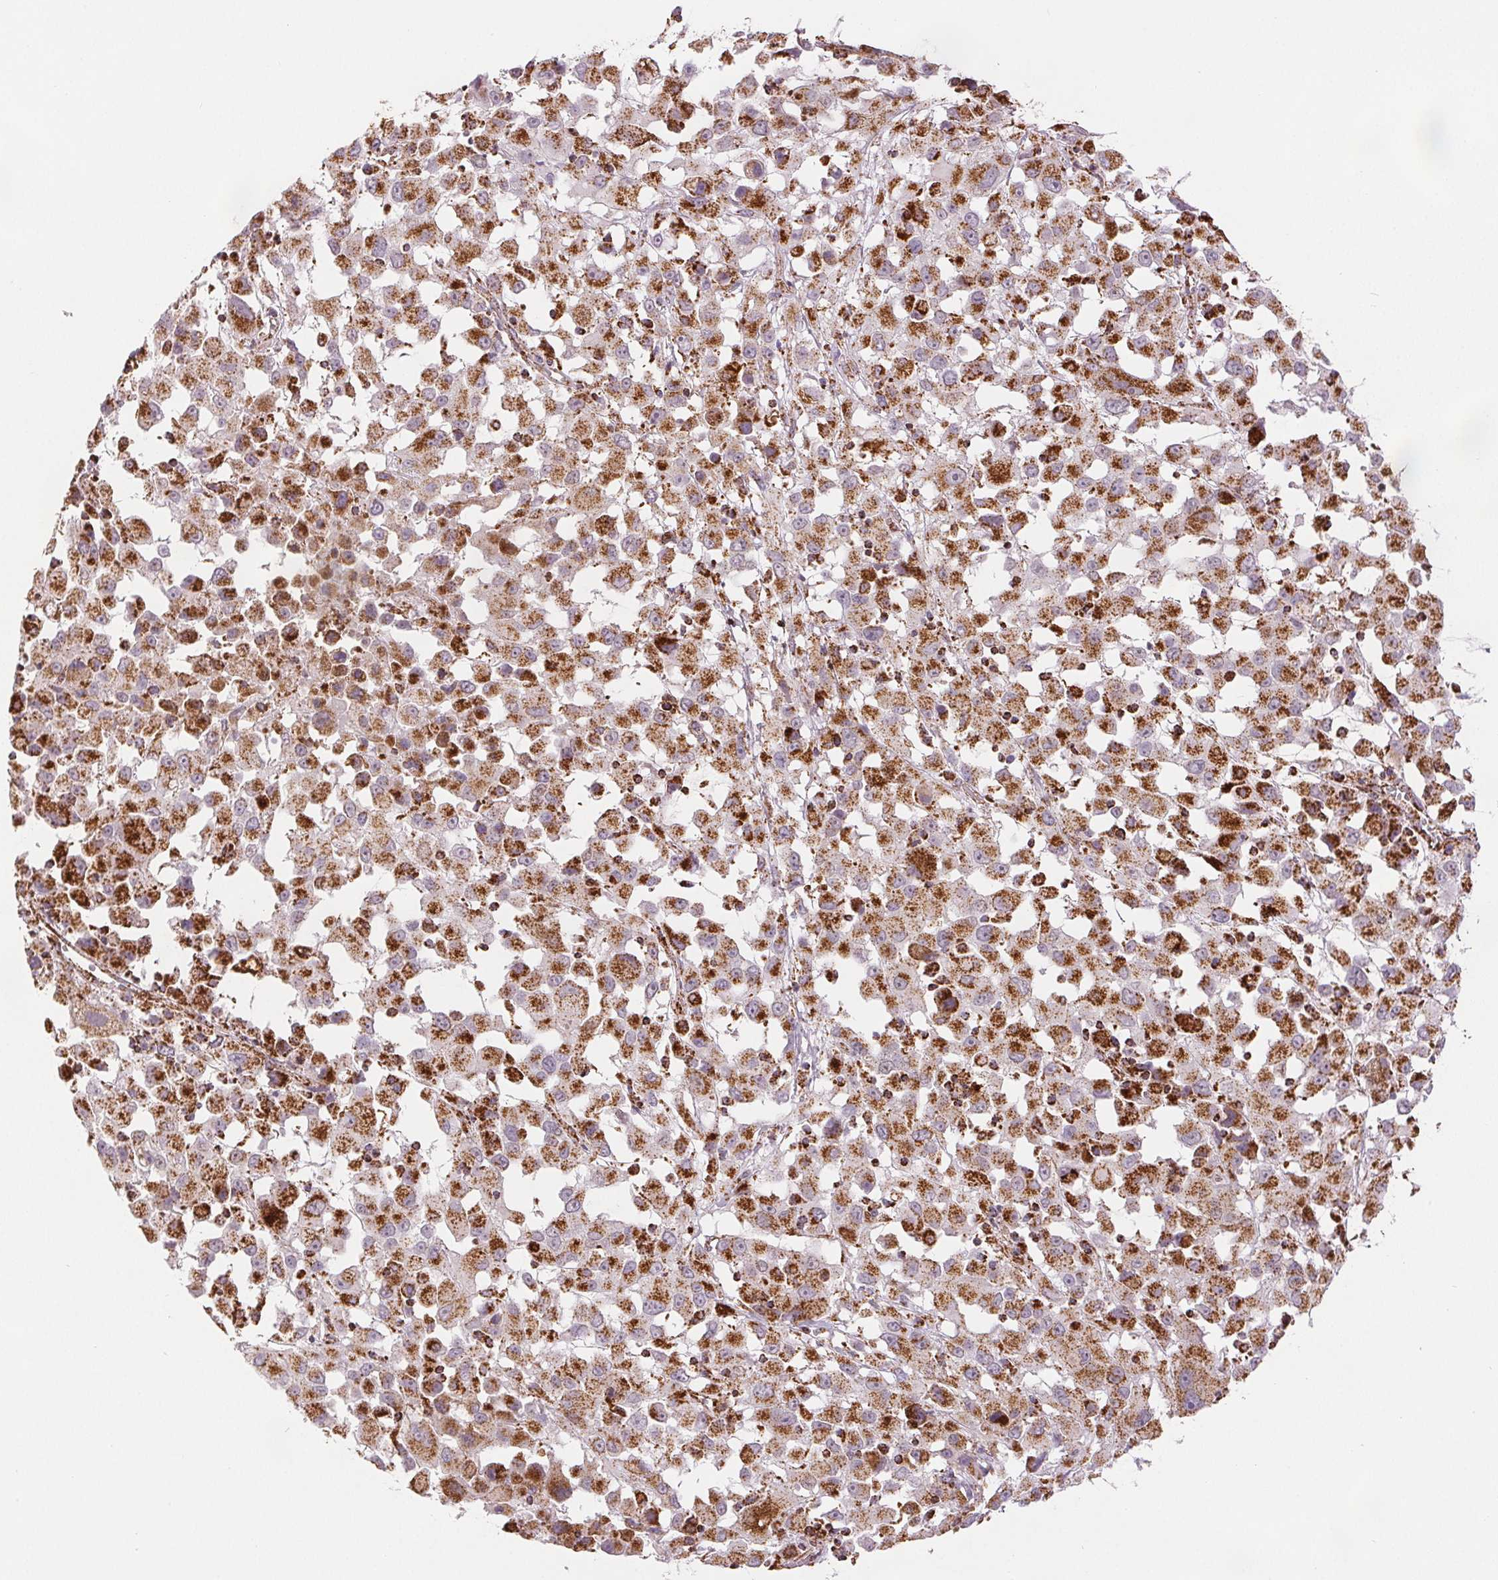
{"staining": {"intensity": "strong", "quantity": ">75%", "location": "cytoplasmic/membranous"}, "tissue": "melanoma", "cell_type": "Tumor cells", "image_type": "cancer", "snomed": [{"axis": "morphology", "description": "Malignant melanoma, Metastatic site"}, {"axis": "topography", "description": "Soft tissue"}], "caption": "DAB immunohistochemical staining of melanoma displays strong cytoplasmic/membranous protein staining in approximately >75% of tumor cells.", "gene": "SDHB", "patient": {"sex": "male", "age": 50}}